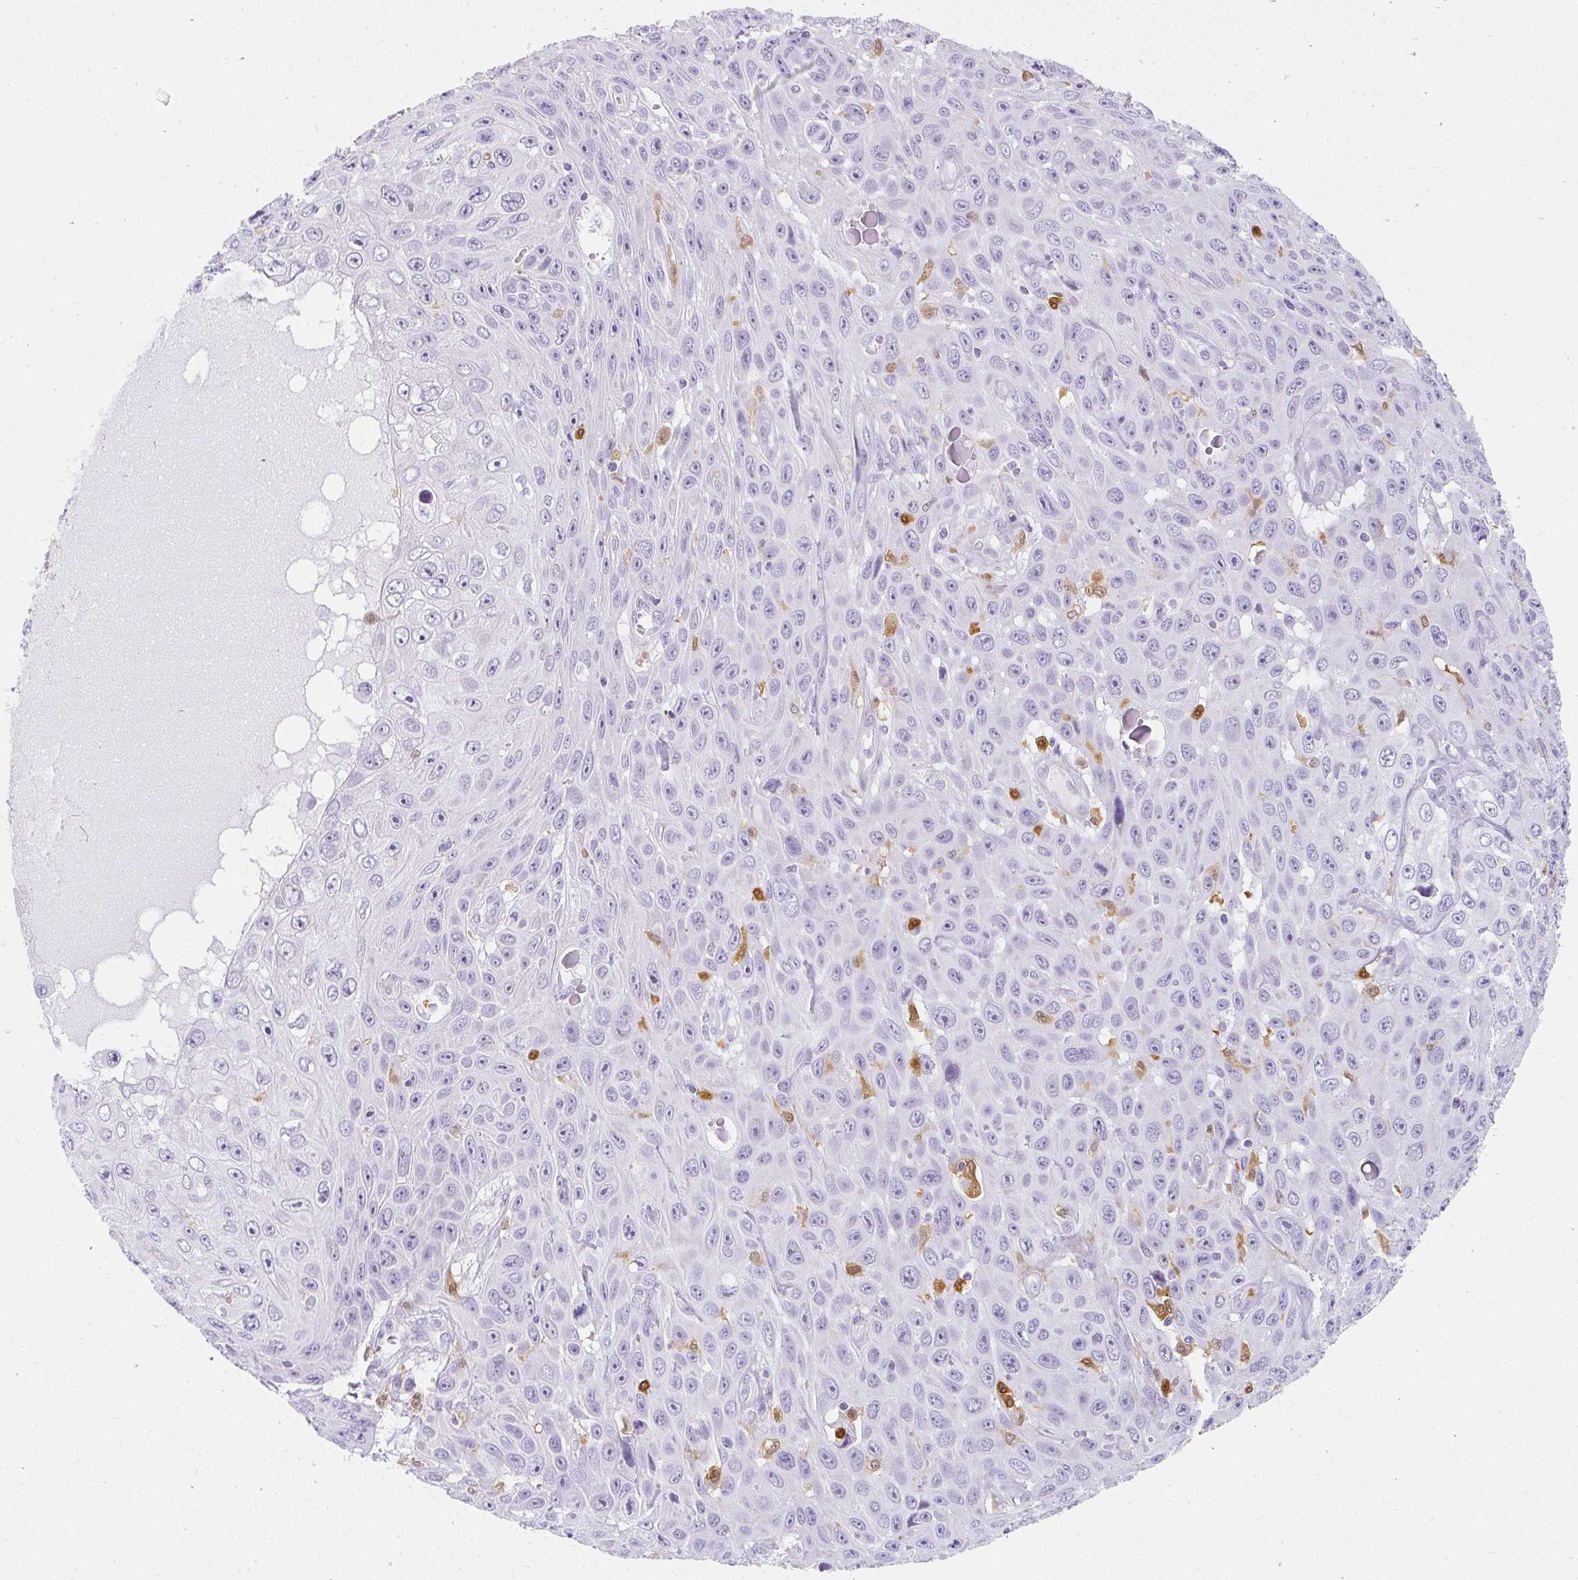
{"staining": {"intensity": "negative", "quantity": "none", "location": "none"}, "tissue": "skin cancer", "cell_type": "Tumor cells", "image_type": "cancer", "snomed": [{"axis": "morphology", "description": "Squamous cell carcinoma, NOS"}, {"axis": "topography", "description": "Skin"}], "caption": "Tumor cells are negative for brown protein staining in skin cancer.", "gene": "HK3", "patient": {"sex": "male", "age": 82}}